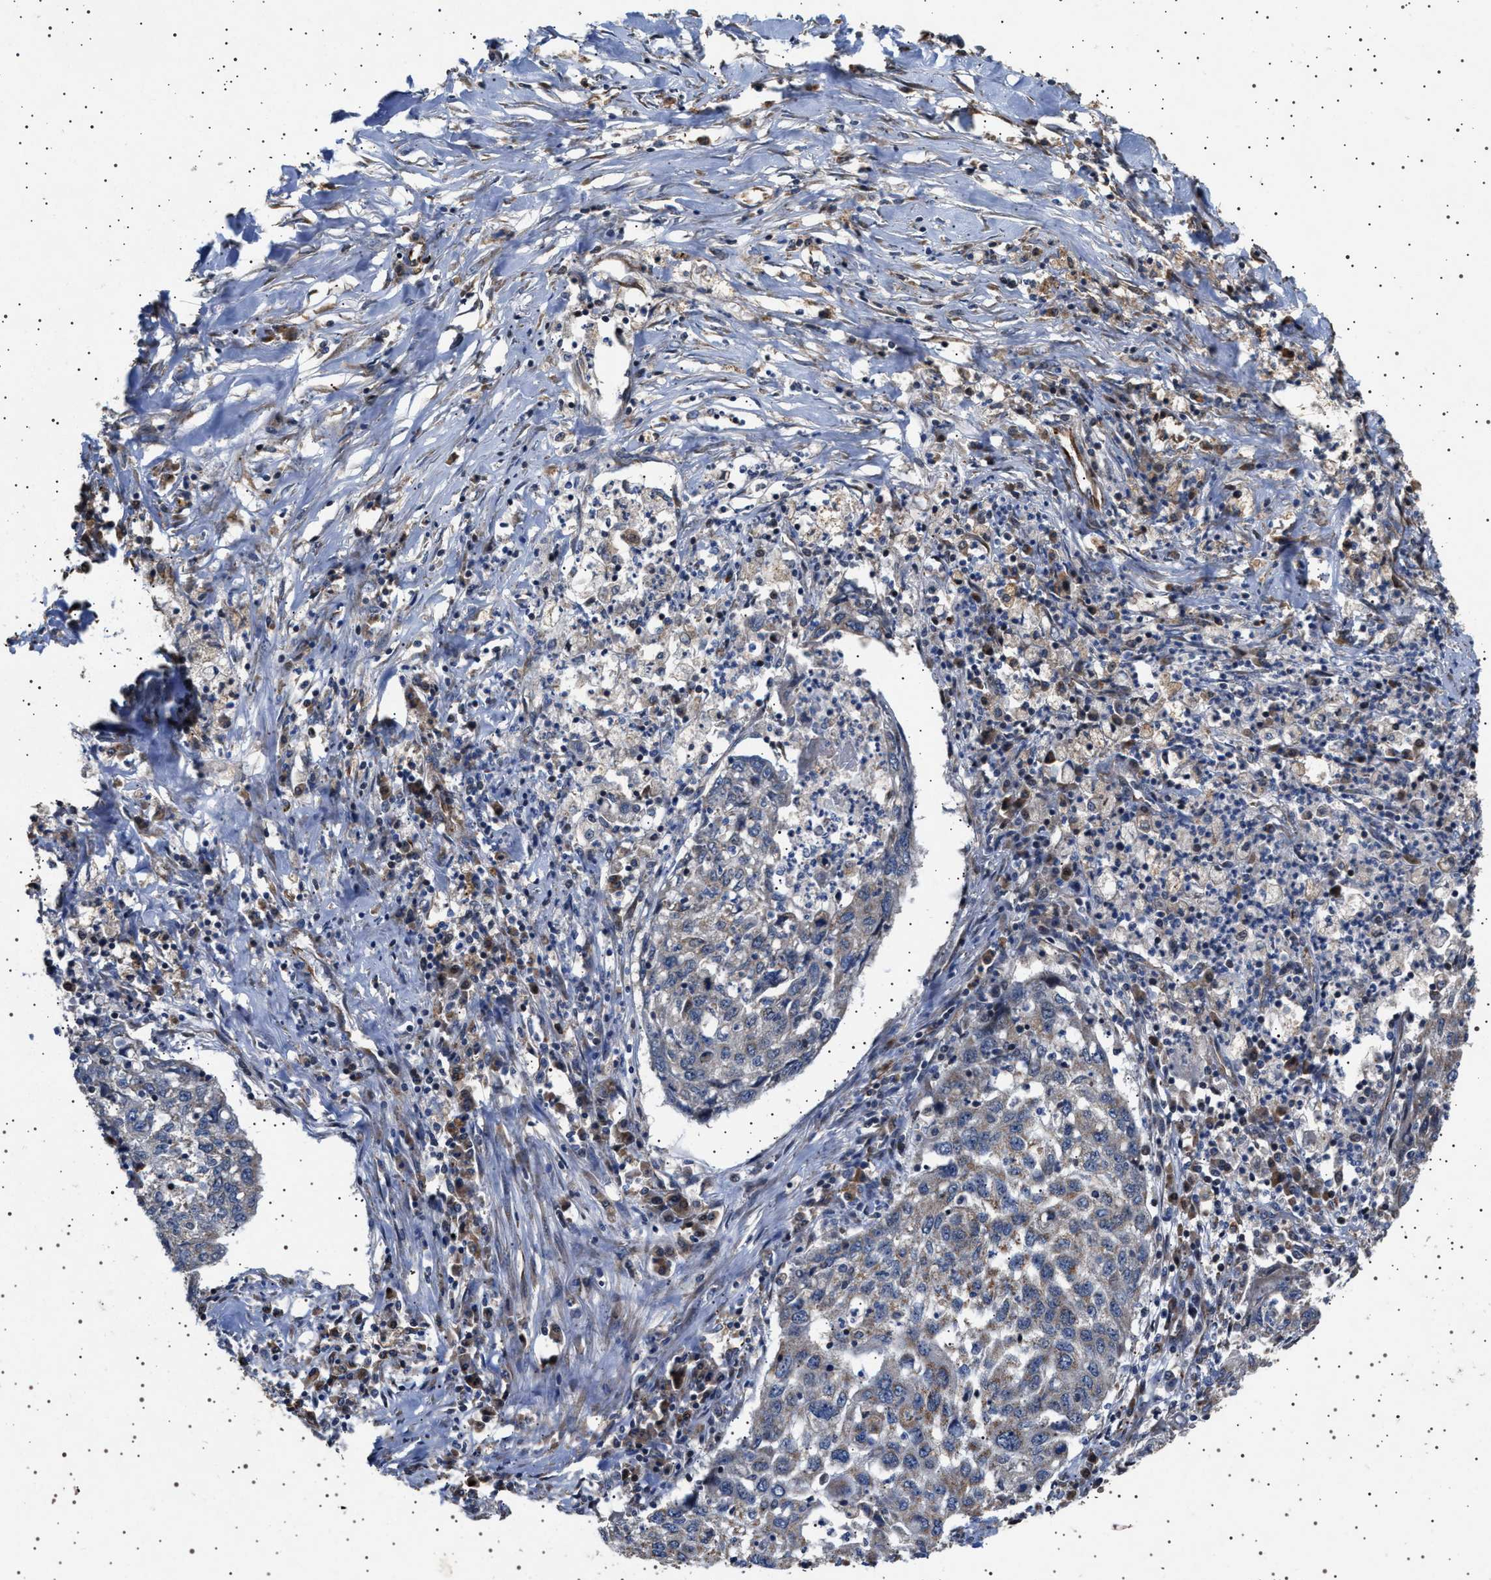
{"staining": {"intensity": "weak", "quantity": "<25%", "location": "cytoplasmic/membranous"}, "tissue": "lung cancer", "cell_type": "Tumor cells", "image_type": "cancer", "snomed": [{"axis": "morphology", "description": "Squamous cell carcinoma, NOS"}, {"axis": "topography", "description": "Lung"}], "caption": "An image of lung squamous cell carcinoma stained for a protein reveals no brown staining in tumor cells. (Brightfield microscopy of DAB immunohistochemistry at high magnification).", "gene": "TRUB2", "patient": {"sex": "female", "age": 63}}